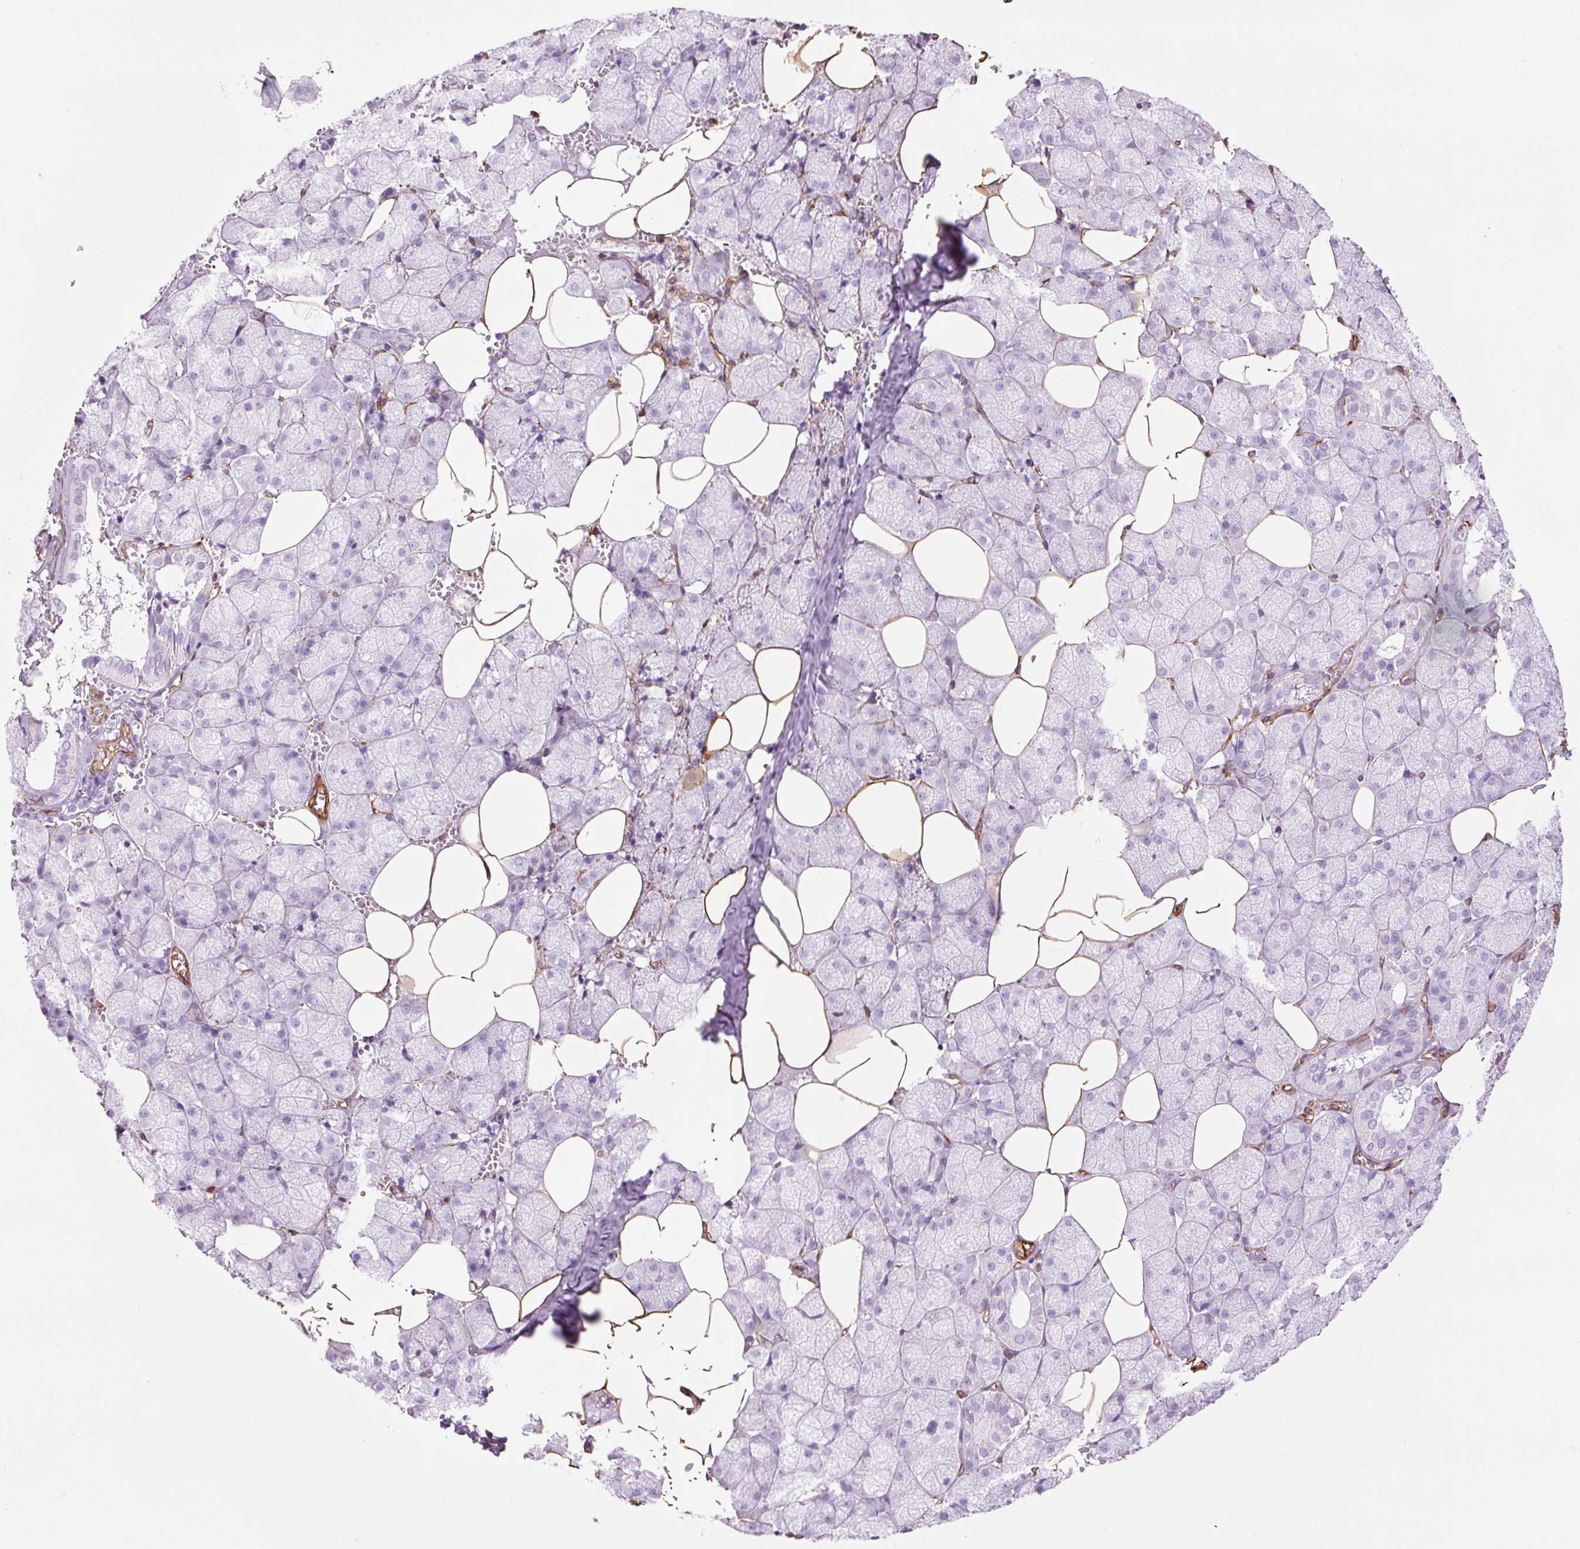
{"staining": {"intensity": "weak", "quantity": "<25%", "location": "cytoplasmic/membranous"}, "tissue": "salivary gland", "cell_type": "Glandular cells", "image_type": "normal", "snomed": [{"axis": "morphology", "description": "Normal tissue, NOS"}, {"axis": "topography", "description": "Salivary gland"}, {"axis": "topography", "description": "Peripheral nerve tissue"}], "caption": "Immunohistochemistry micrograph of unremarkable salivary gland: human salivary gland stained with DAB (3,3'-diaminobenzidine) demonstrates no significant protein positivity in glandular cells.", "gene": "CAV1", "patient": {"sex": "male", "age": 38}}